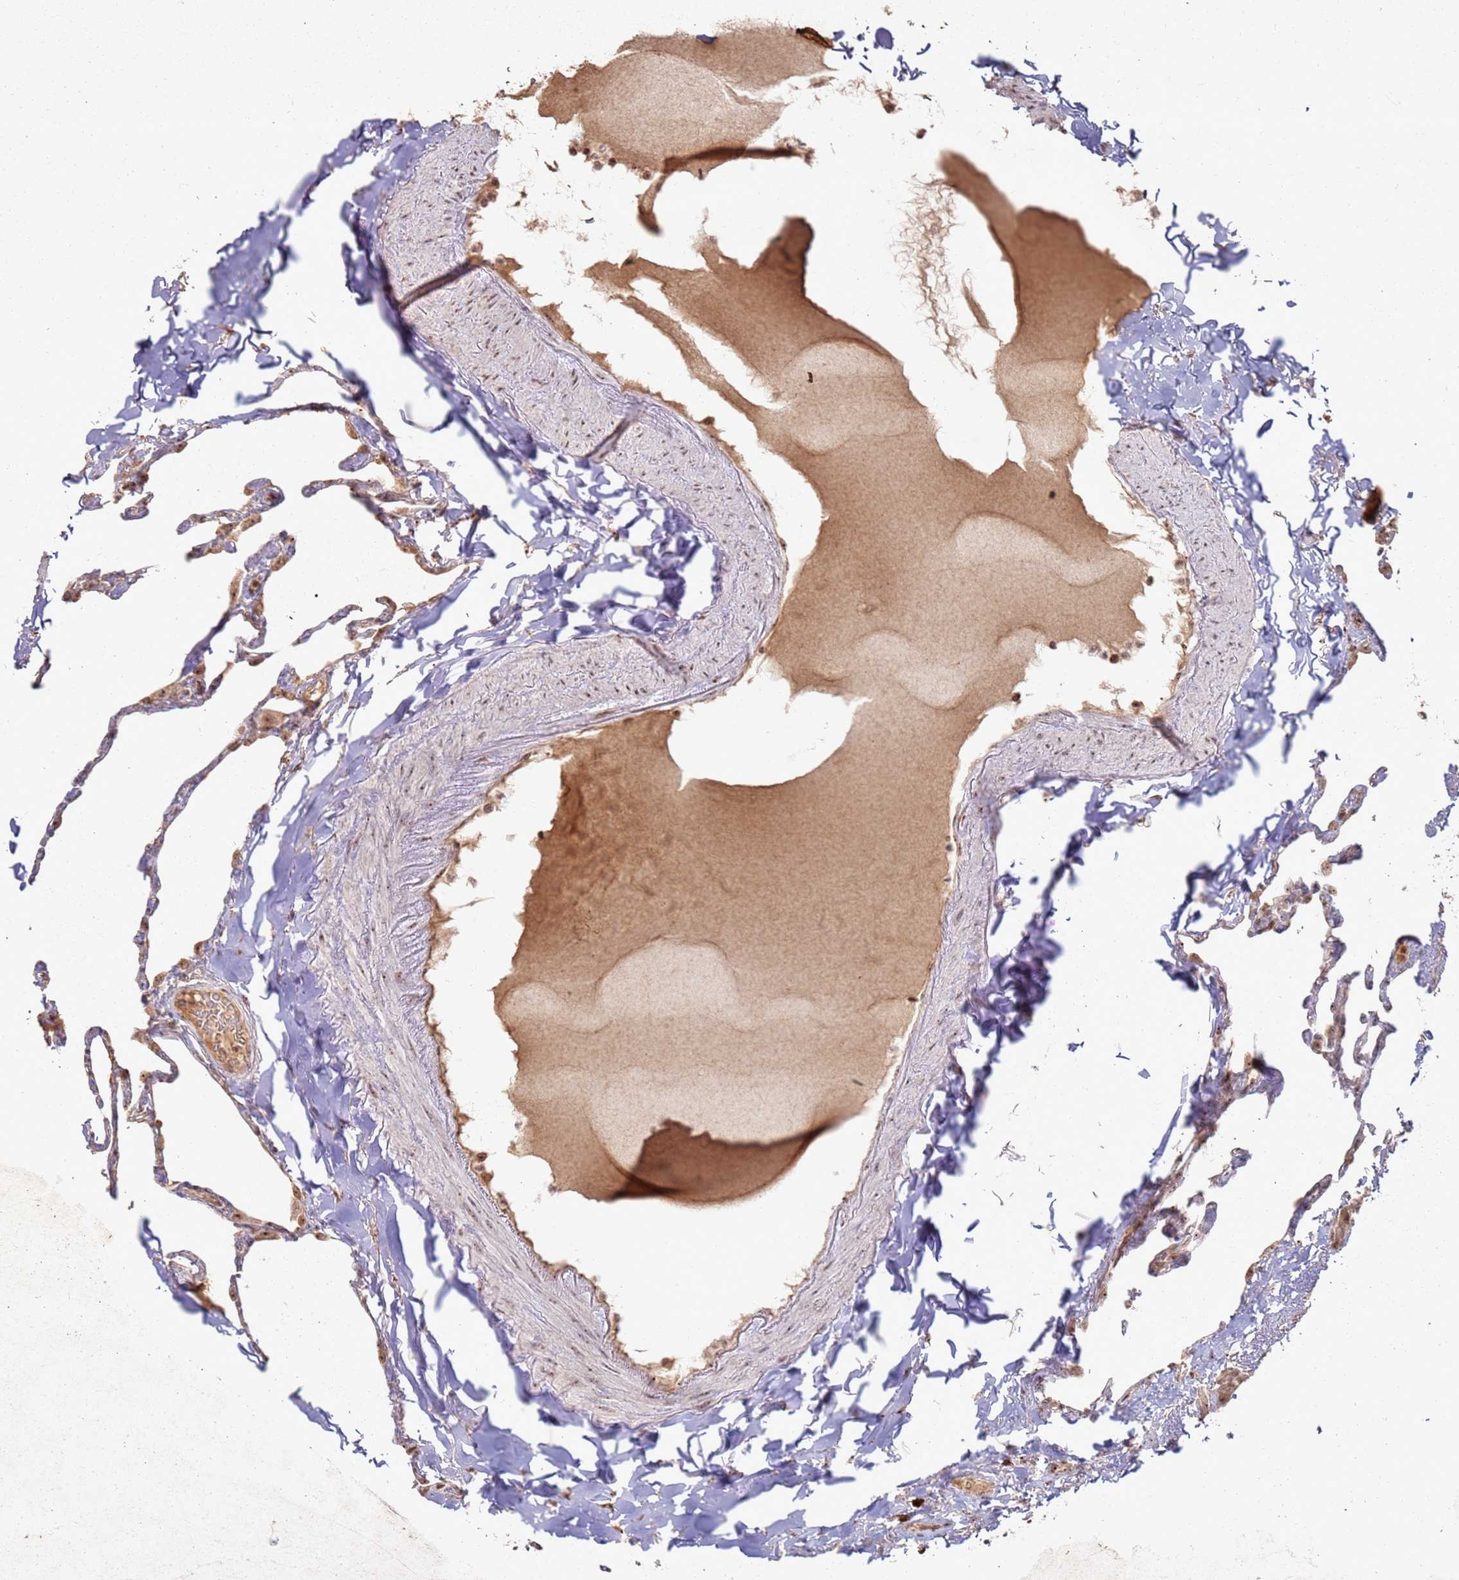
{"staining": {"intensity": "moderate", "quantity": "25%-75%", "location": "cytoplasmic/membranous,nuclear"}, "tissue": "lung", "cell_type": "Alveolar cells", "image_type": "normal", "snomed": [{"axis": "morphology", "description": "Normal tissue, NOS"}, {"axis": "topography", "description": "Lung"}], "caption": "Immunohistochemical staining of unremarkable lung displays 25%-75% levels of moderate cytoplasmic/membranous,nuclear protein staining in about 25%-75% of alveolar cells.", "gene": "UTP11", "patient": {"sex": "male", "age": 65}}